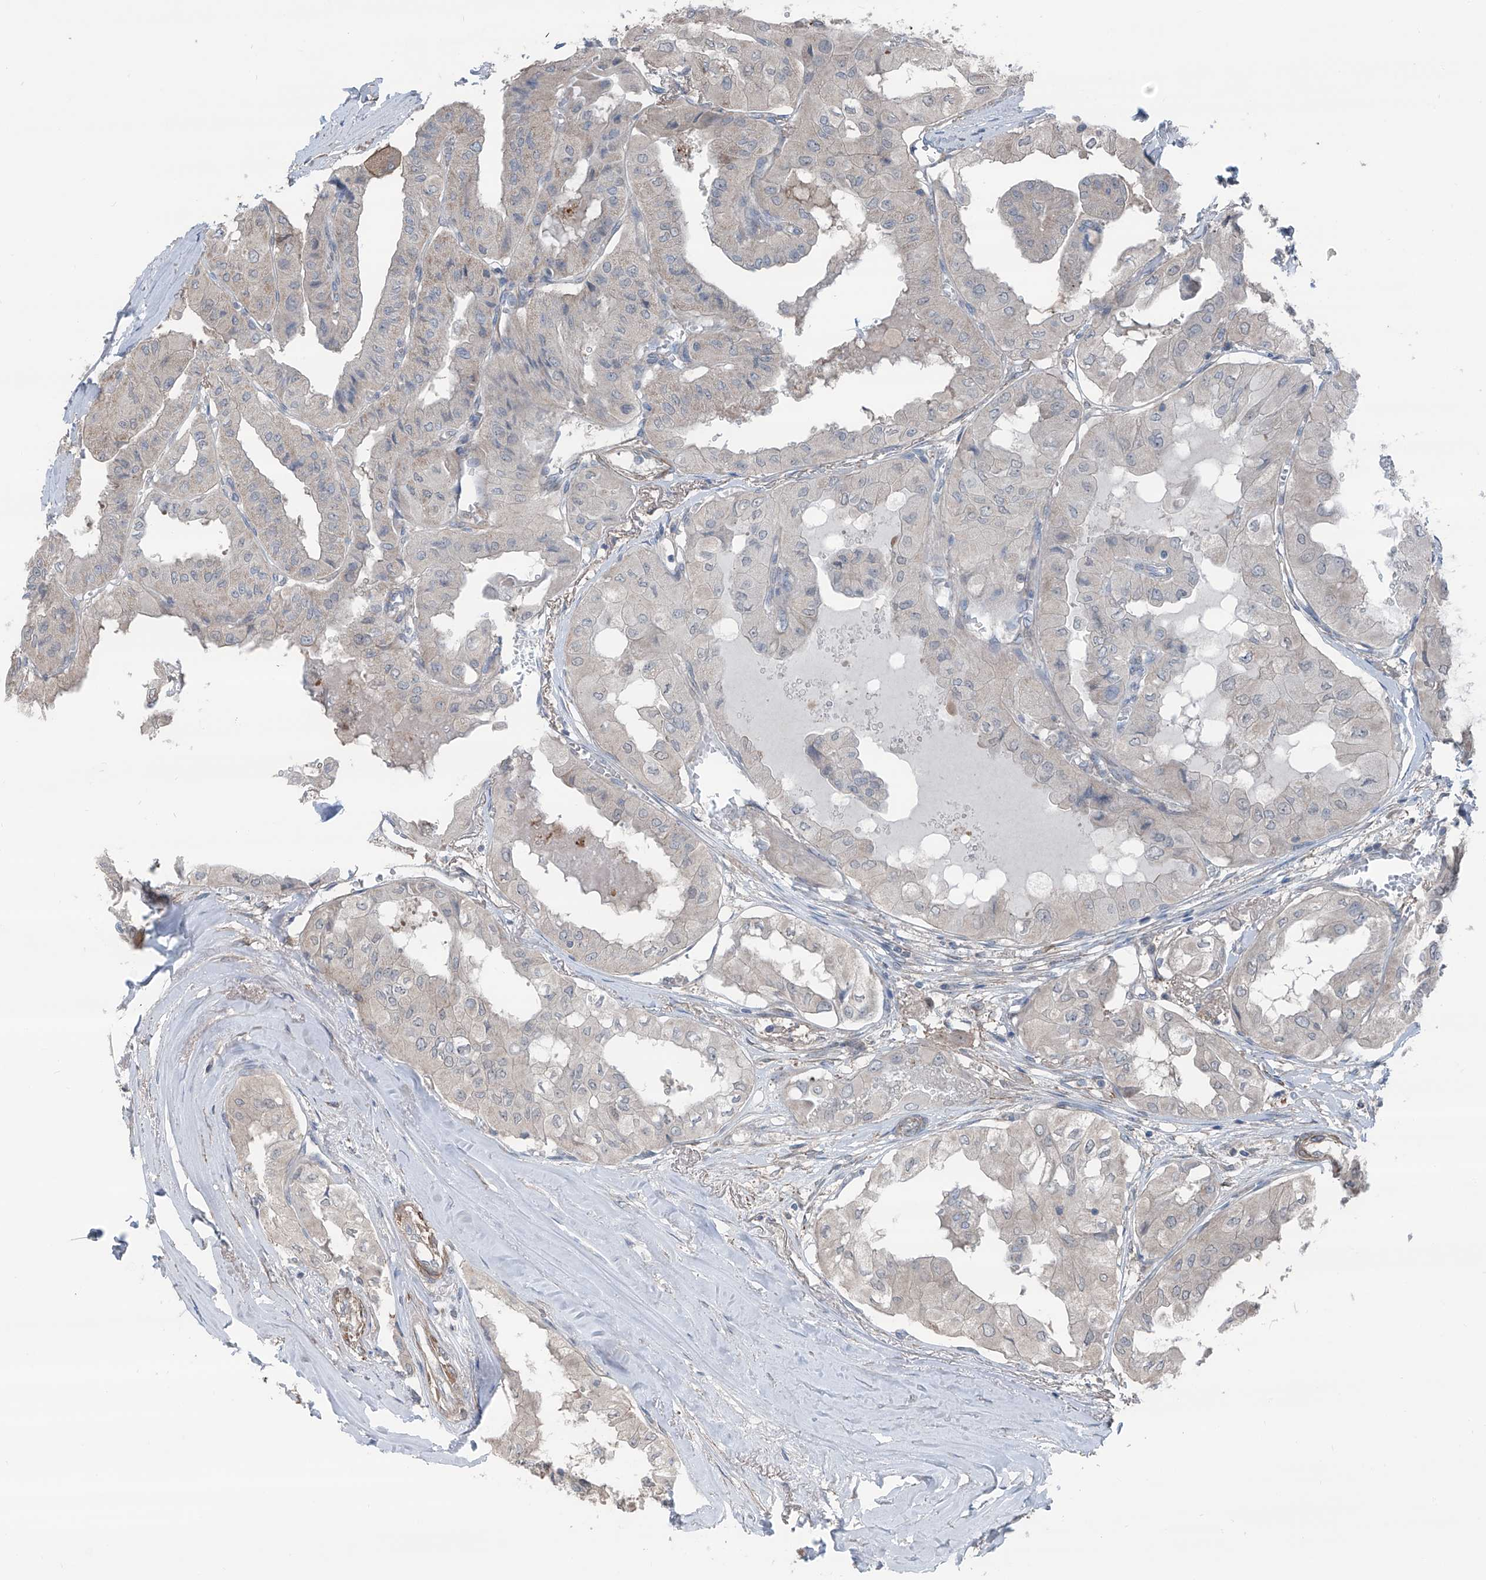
{"staining": {"intensity": "negative", "quantity": "none", "location": "none"}, "tissue": "thyroid cancer", "cell_type": "Tumor cells", "image_type": "cancer", "snomed": [{"axis": "morphology", "description": "Papillary adenocarcinoma, NOS"}, {"axis": "topography", "description": "Thyroid gland"}], "caption": "Immunohistochemistry (IHC) micrograph of human thyroid cancer stained for a protein (brown), which displays no expression in tumor cells.", "gene": "HSPB11", "patient": {"sex": "female", "age": 59}}